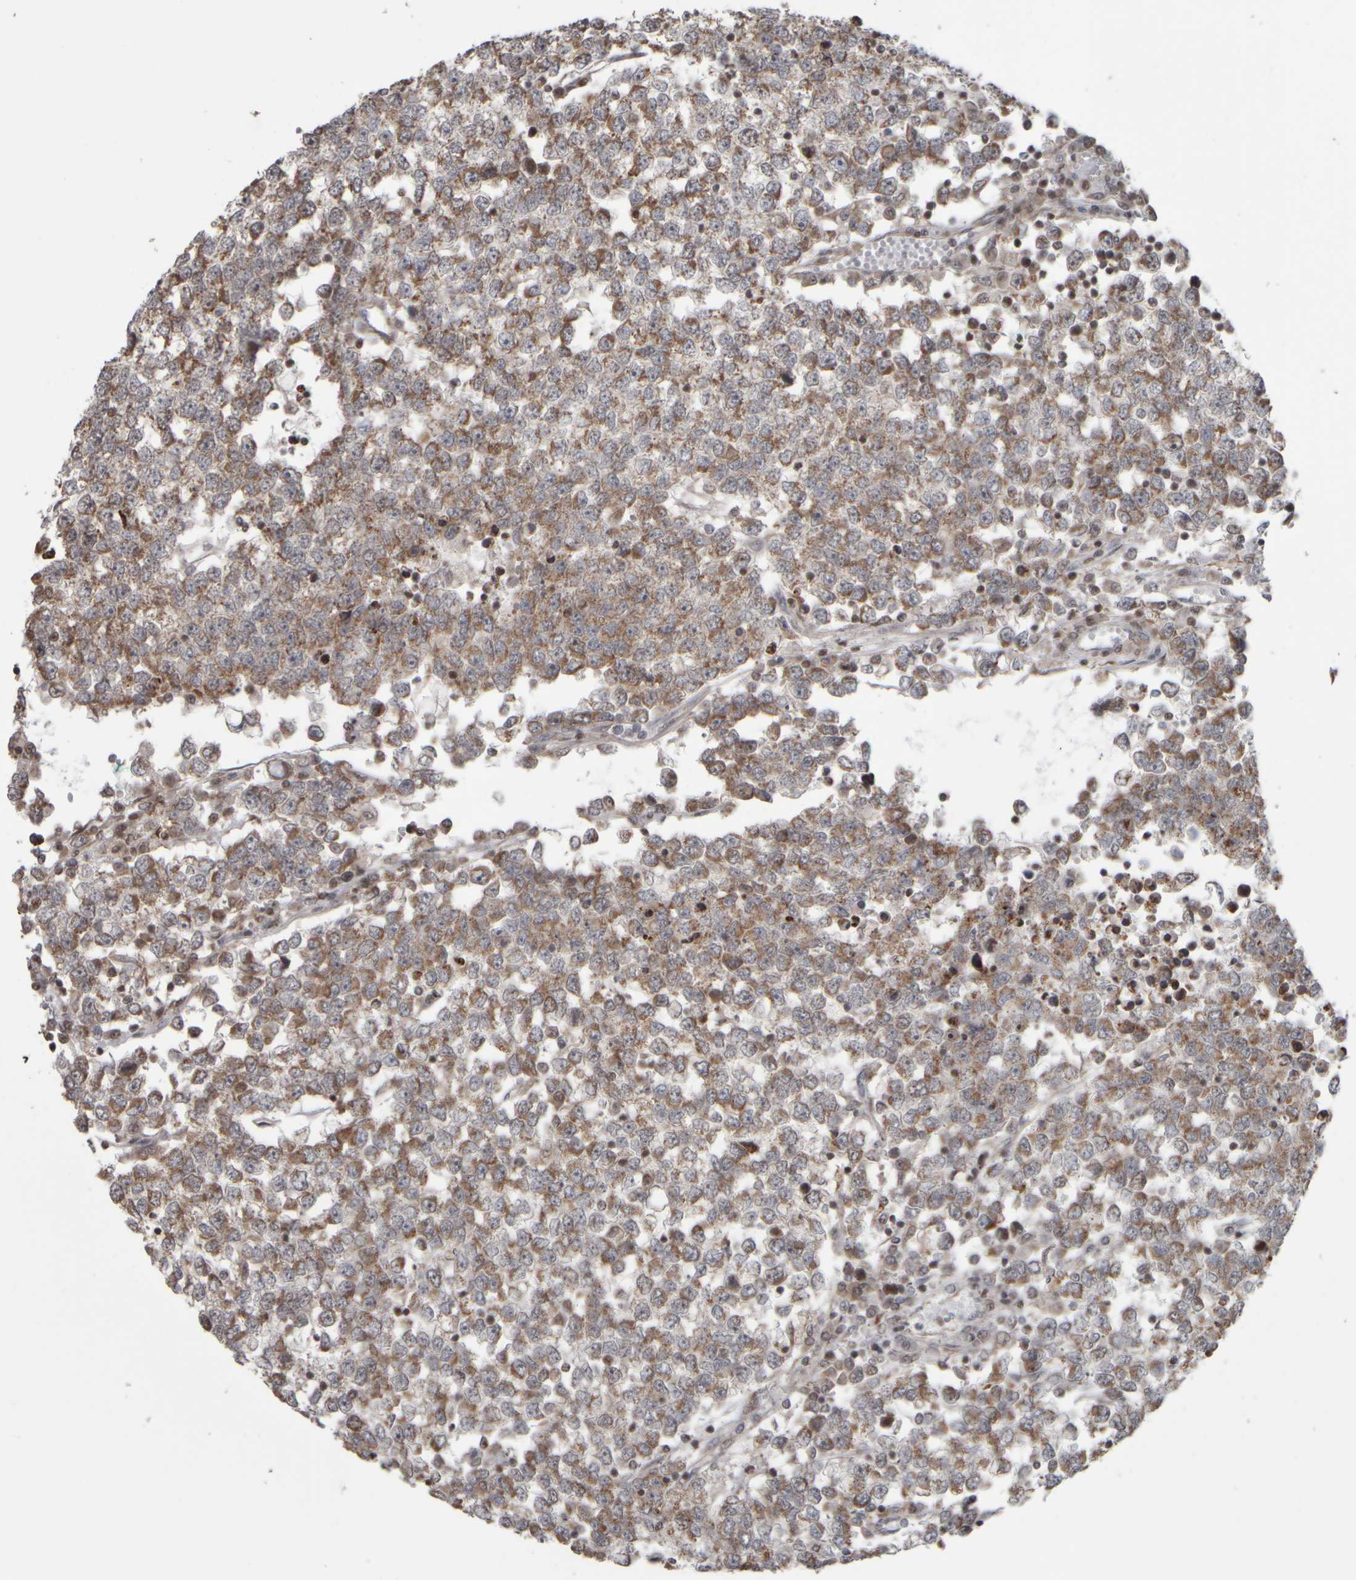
{"staining": {"intensity": "moderate", "quantity": ">75%", "location": "cytoplasmic/membranous"}, "tissue": "testis cancer", "cell_type": "Tumor cells", "image_type": "cancer", "snomed": [{"axis": "morphology", "description": "Seminoma, NOS"}, {"axis": "topography", "description": "Testis"}], "caption": "A histopathology image of testis cancer stained for a protein shows moderate cytoplasmic/membranous brown staining in tumor cells.", "gene": "CWC27", "patient": {"sex": "male", "age": 65}}